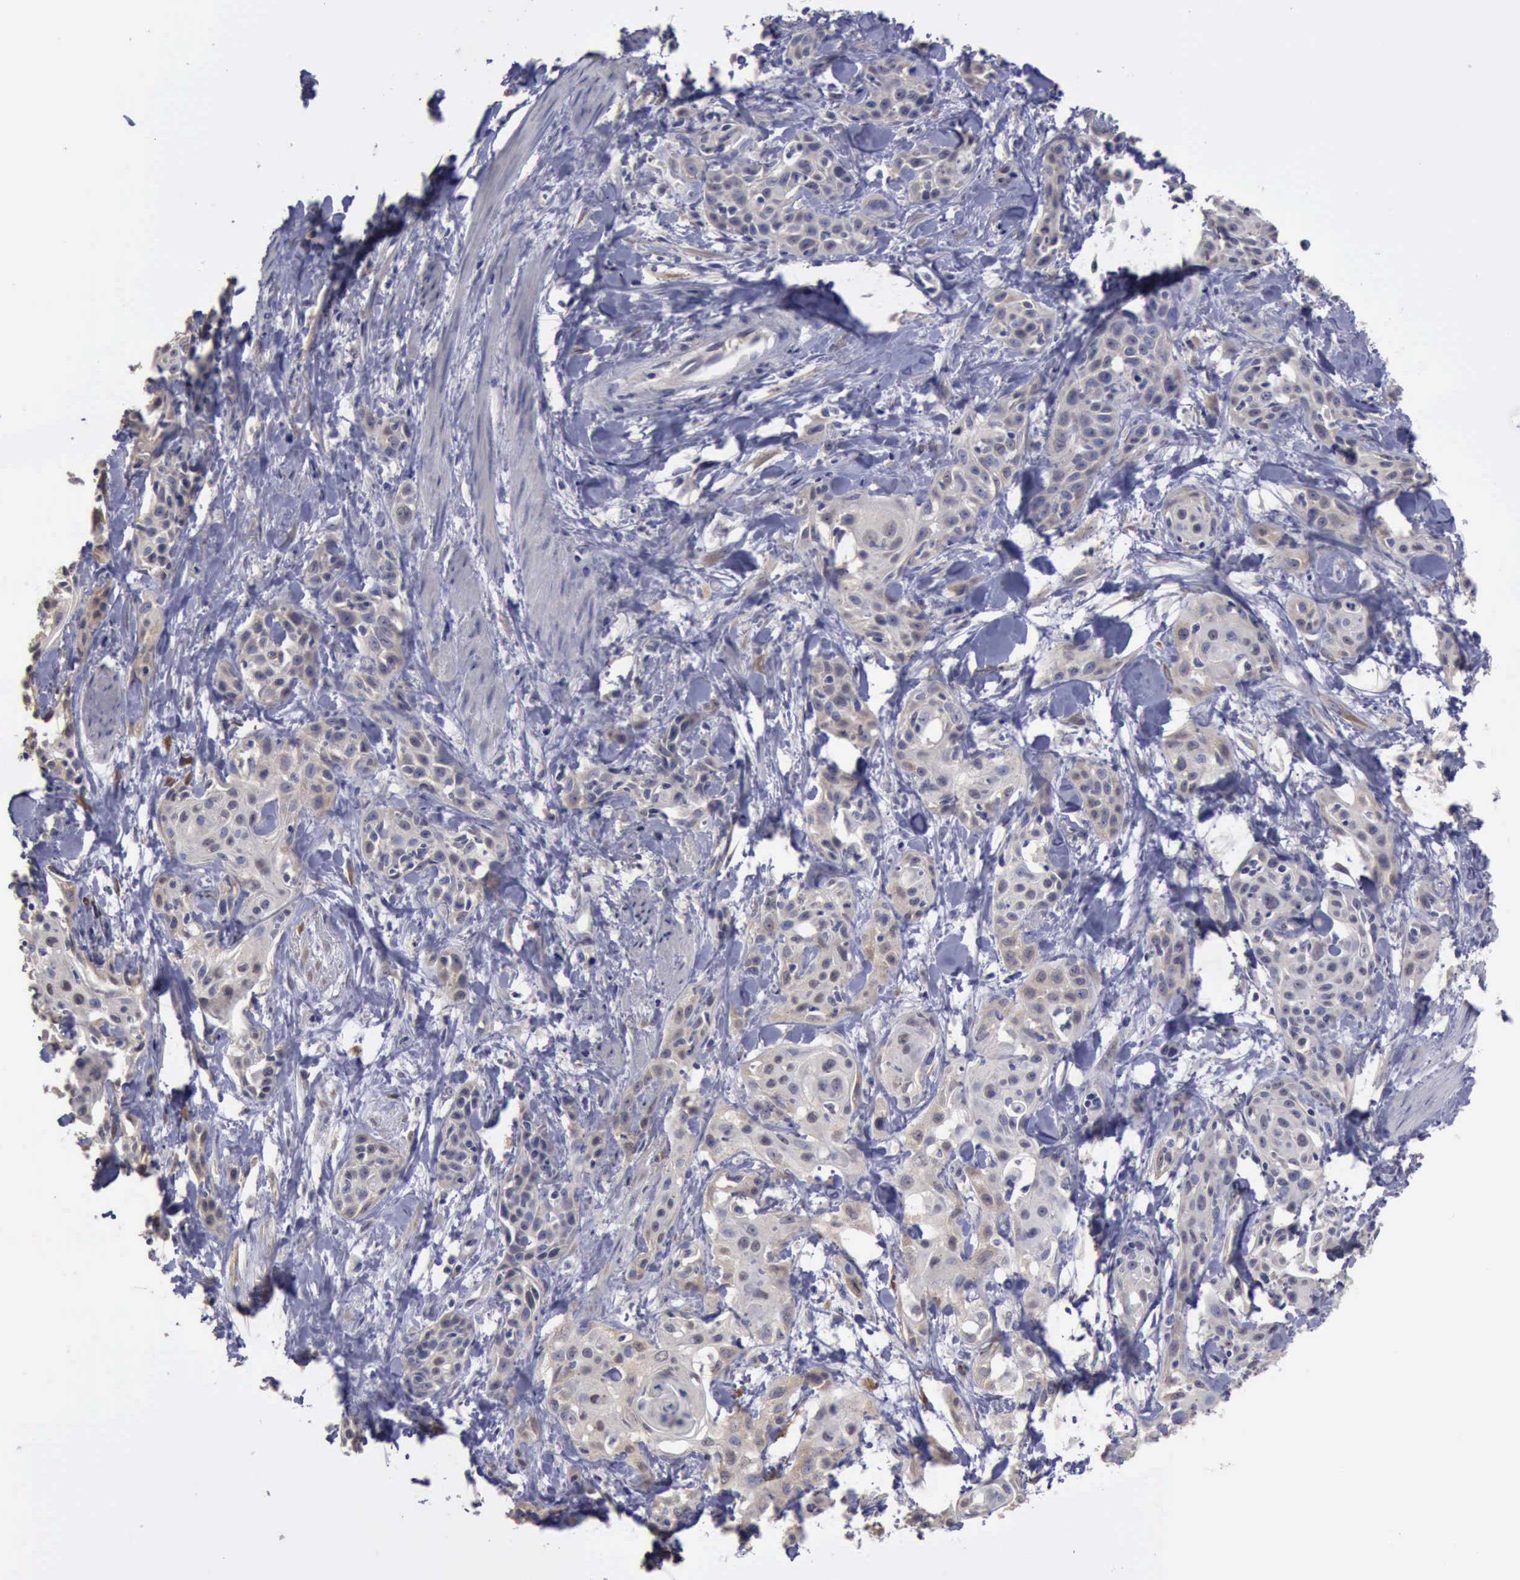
{"staining": {"intensity": "weak", "quantity": "<25%", "location": "cytoplasmic/membranous"}, "tissue": "skin cancer", "cell_type": "Tumor cells", "image_type": "cancer", "snomed": [{"axis": "morphology", "description": "Squamous cell carcinoma, NOS"}, {"axis": "topography", "description": "Skin"}, {"axis": "topography", "description": "Anal"}], "caption": "Immunohistochemistry (IHC) image of neoplastic tissue: squamous cell carcinoma (skin) stained with DAB exhibits no significant protein expression in tumor cells.", "gene": "PHKA1", "patient": {"sex": "male", "age": 64}}